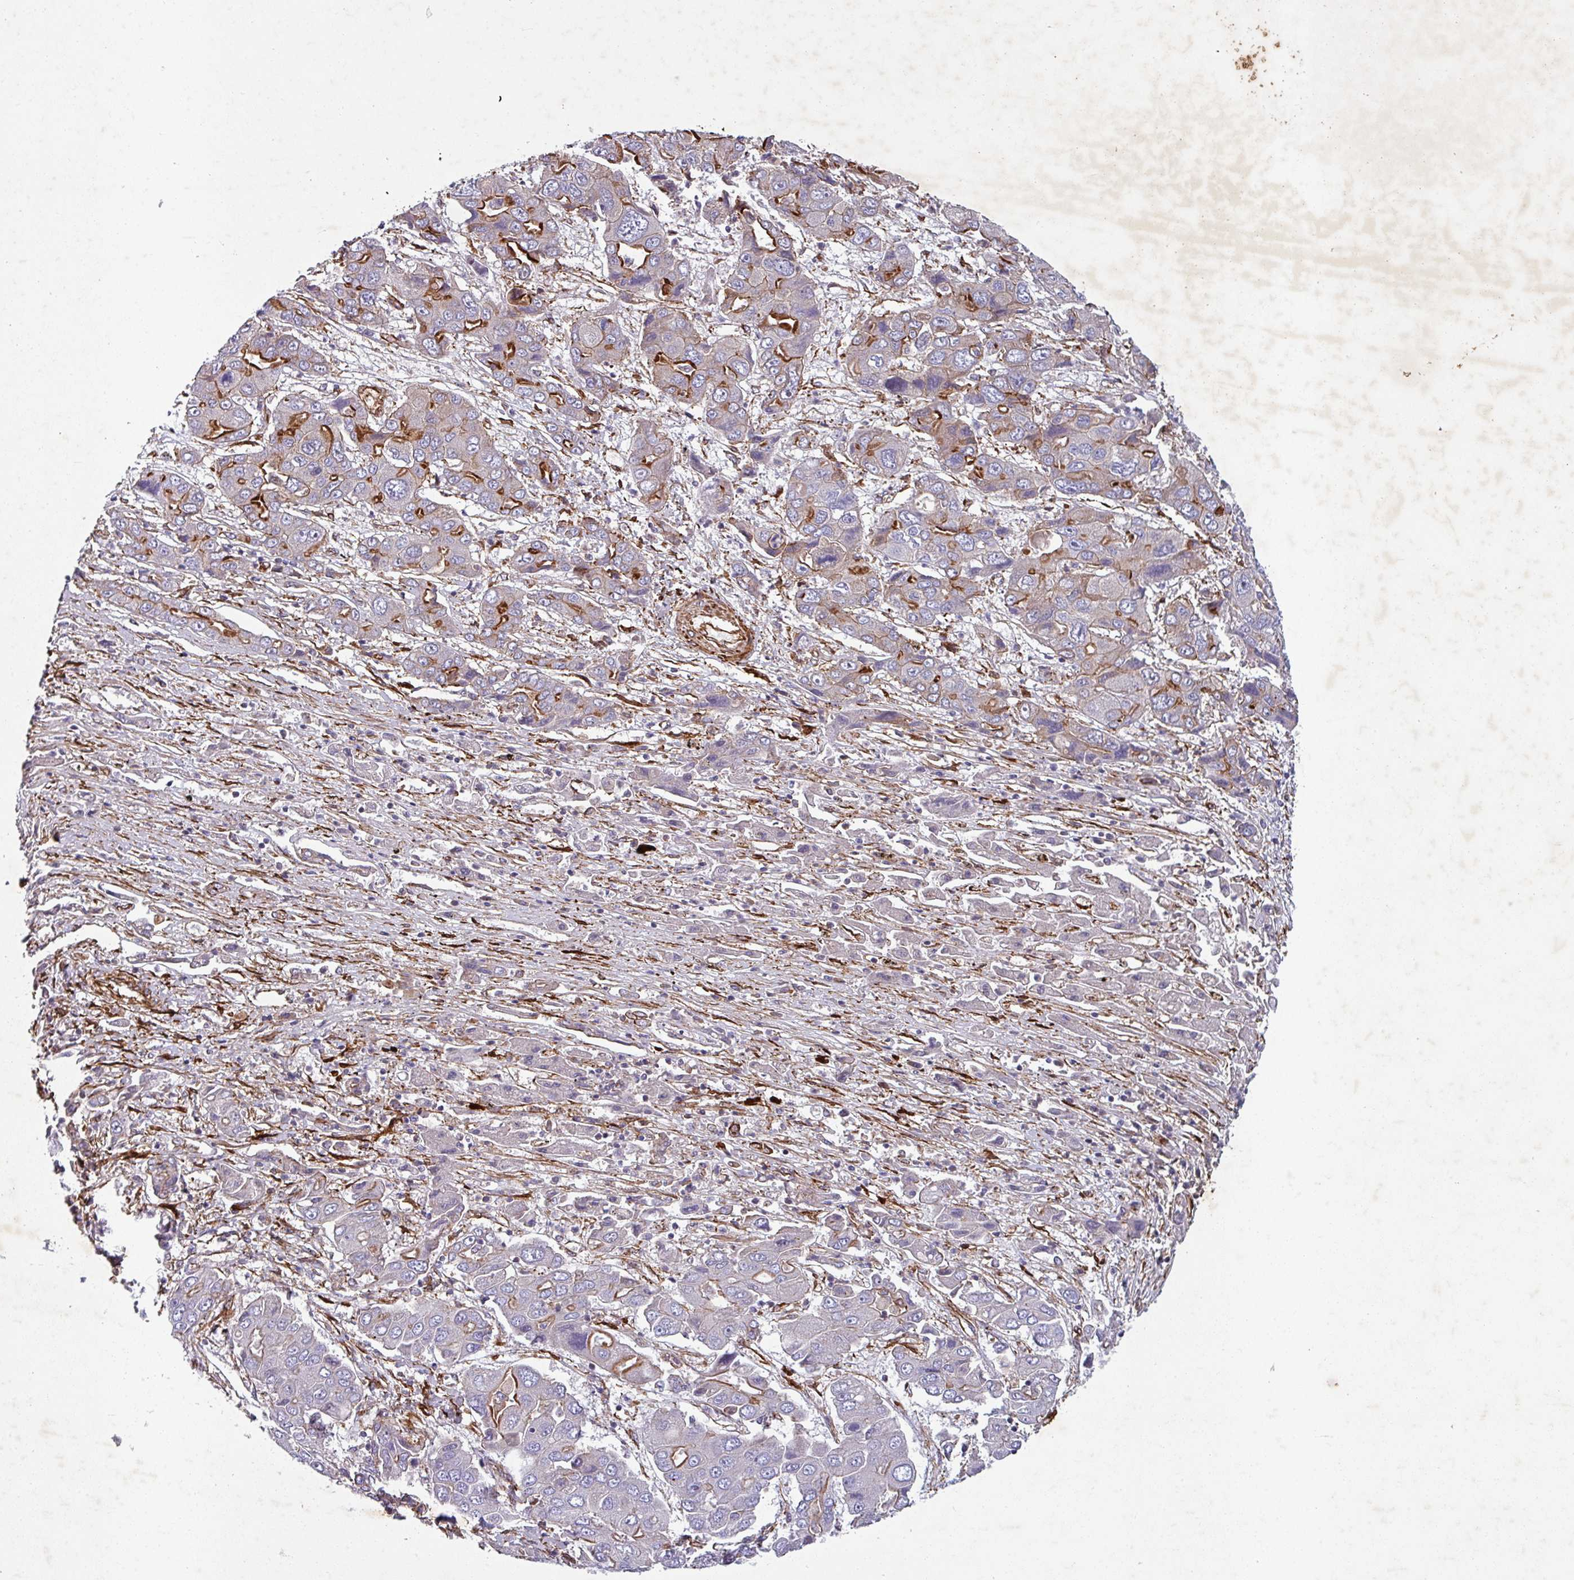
{"staining": {"intensity": "strong", "quantity": "25%-75%", "location": "cytoplasmic/membranous"}, "tissue": "liver cancer", "cell_type": "Tumor cells", "image_type": "cancer", "snomed": [{"axis": "morphology", "description": "Cholangiocarcinoma"}, {"axis": "topography", "description": "Liver"}], "caption": "Liver cholangiocarcinoma stained for a protein reveals strong cytoplasmic/membranous positivity in tumor cells. Ihc stains the protein in brown and the nuclei are stained blue.", "gene": "ATP2C2", "patient": {"sex": "male", "age": 67}}